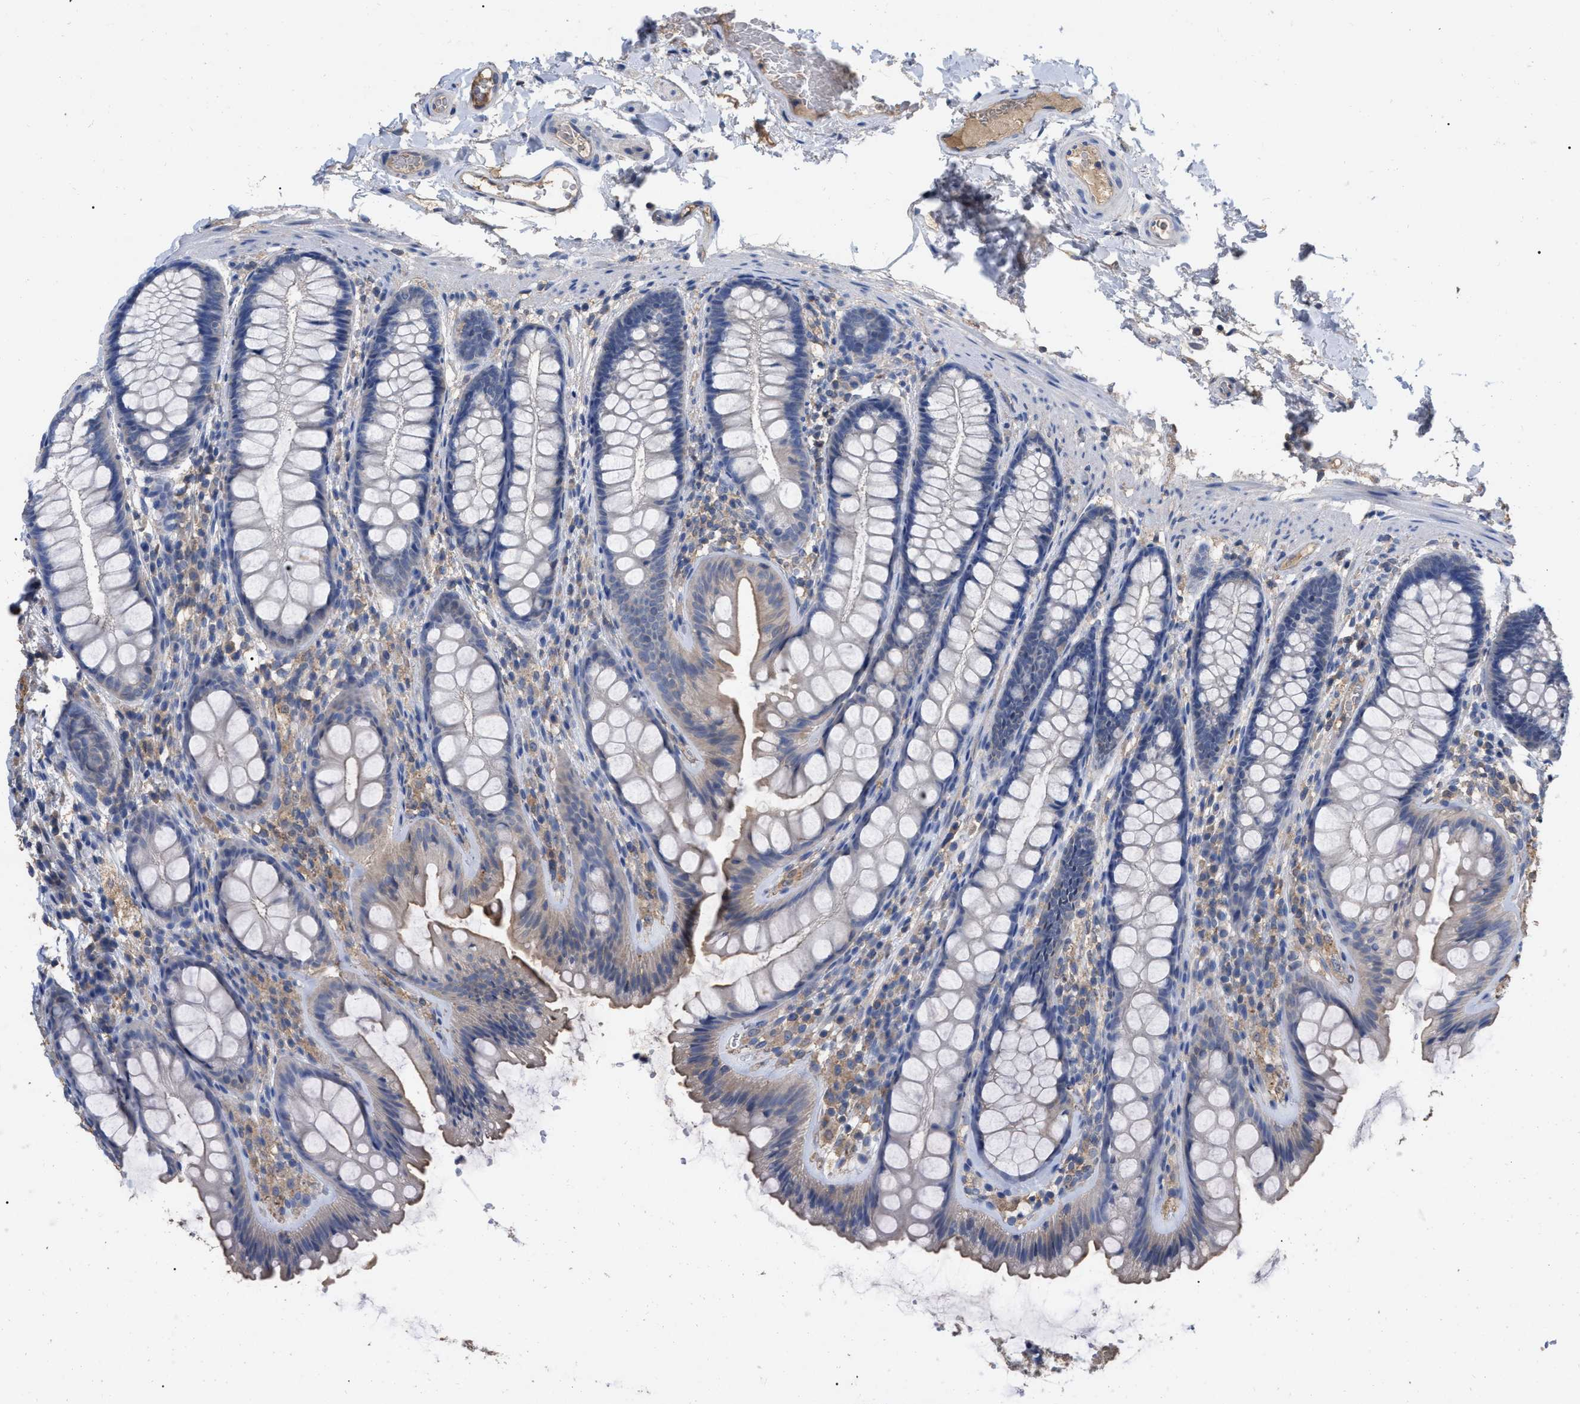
{"staining": {"intensity": "weak", "quantity": "25%-75%", "location": "cytoplasmic/membranous"}, "tissue": "colon", "cell_type": "Endothelial cells", "image_type": "normal", "snomed": [{"axis": "morphology", "description": "Normal tissue, NOS"}, {"axis": "topography", "description": "Colon"}], "caption": "Immunohistochemical staining of benign human colon reveals 25%-75% levels of weak cytoplasmic/membranous protein positivity in approximately 25%-75% of endothelial cells.", "gene": "GPR179", "patient": {"sex": "female", "age": 56}}